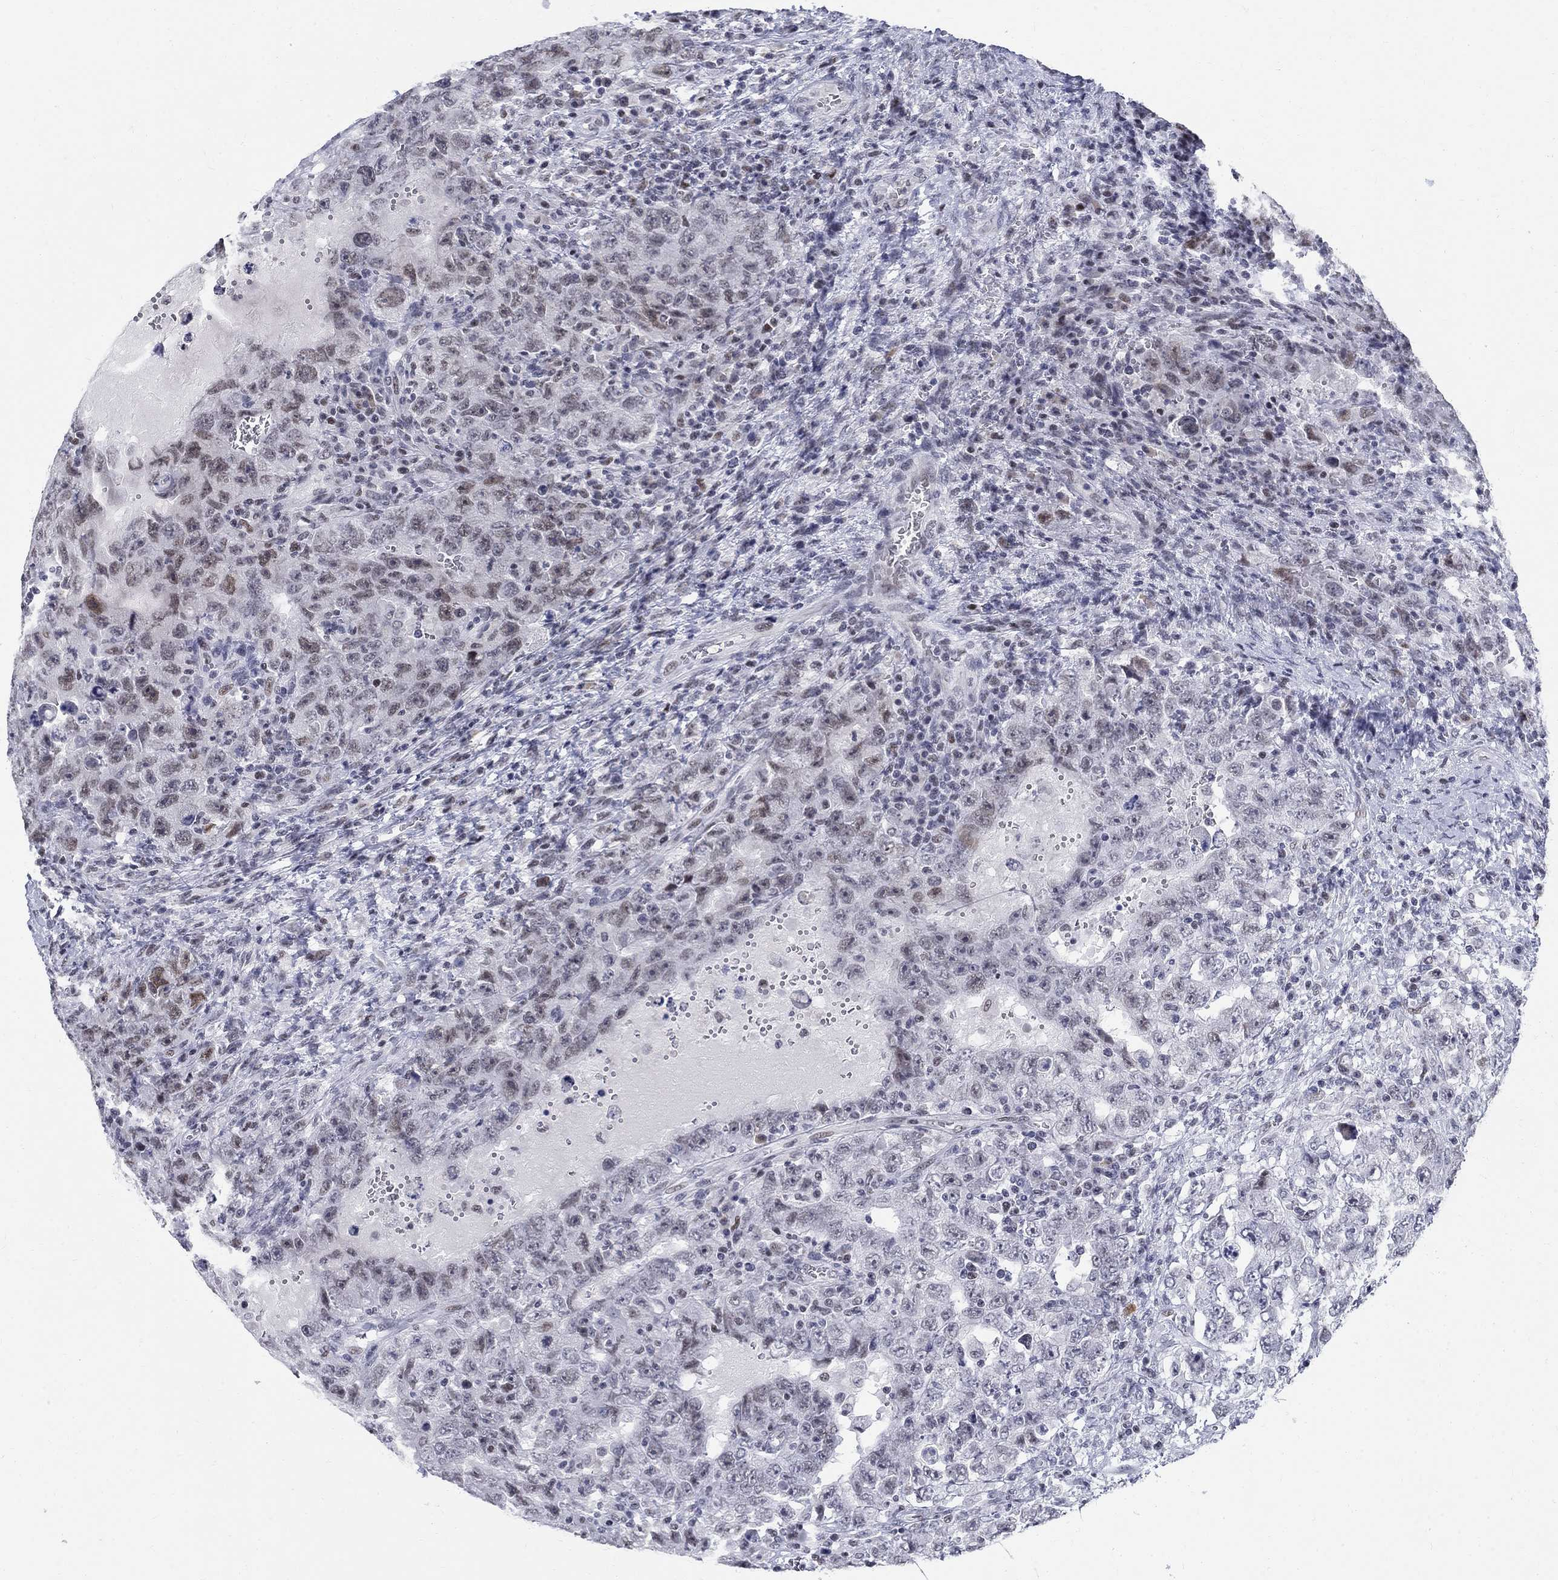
{"staining": {"intensity": "moderate", "quantity": "<25%", "location": "nuclear"}, "tissue": "testis cancer", "cell_type": "Tumor cells", "image_type": "cancer", "snomed": [{"axis": "morphology", "description": "Carcinoma, Embryonal, NOS"}, {"axis": "topography", "description": "Testis"}], "caption": "A high-resolution image shows immunohistochemistry staining of testis cancer (embryonal carcinoma), which demonstrates moderate nuclear positivity in approximately <25% of tumor cells.", "gene": "BHLHE22", "patient": {"sex": "male", "age": 26}}